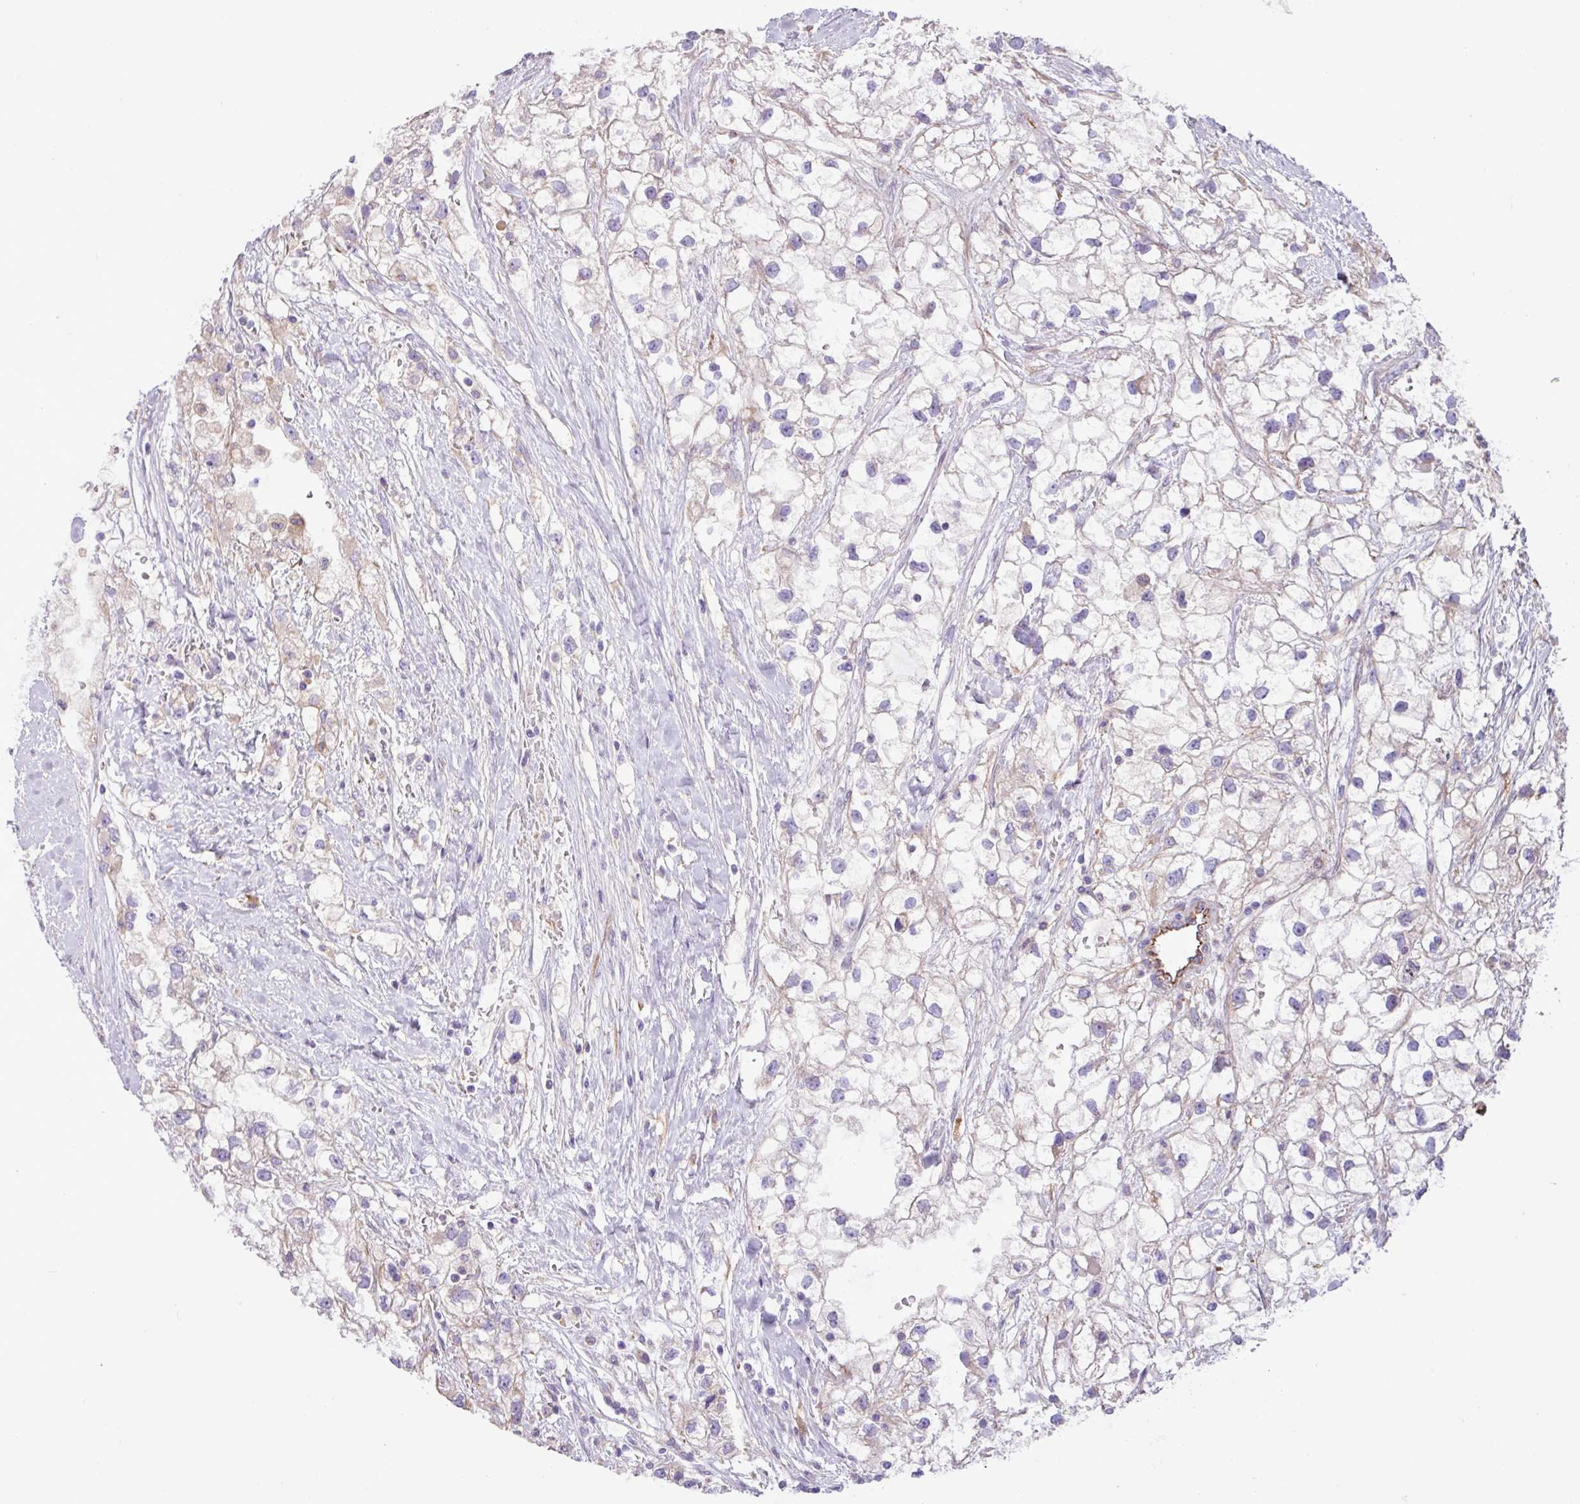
{"staining": {"intensity": "negative", "quantity": "none", "location": "none"}, "tissue": "renal cancer", "cell_type": "Tumor cells", "image_type": "cancer", "snomed": [{"axis": "morphology", "description": "Adenocarcinoma, NOS"}, {"axis": "topography", "description": "Kidney"}], "caption": "An image of human renal cancer is negative for staining in tumor cells.", "gene": "MRM2", "patient": {"sex": "male", "age": 59}}